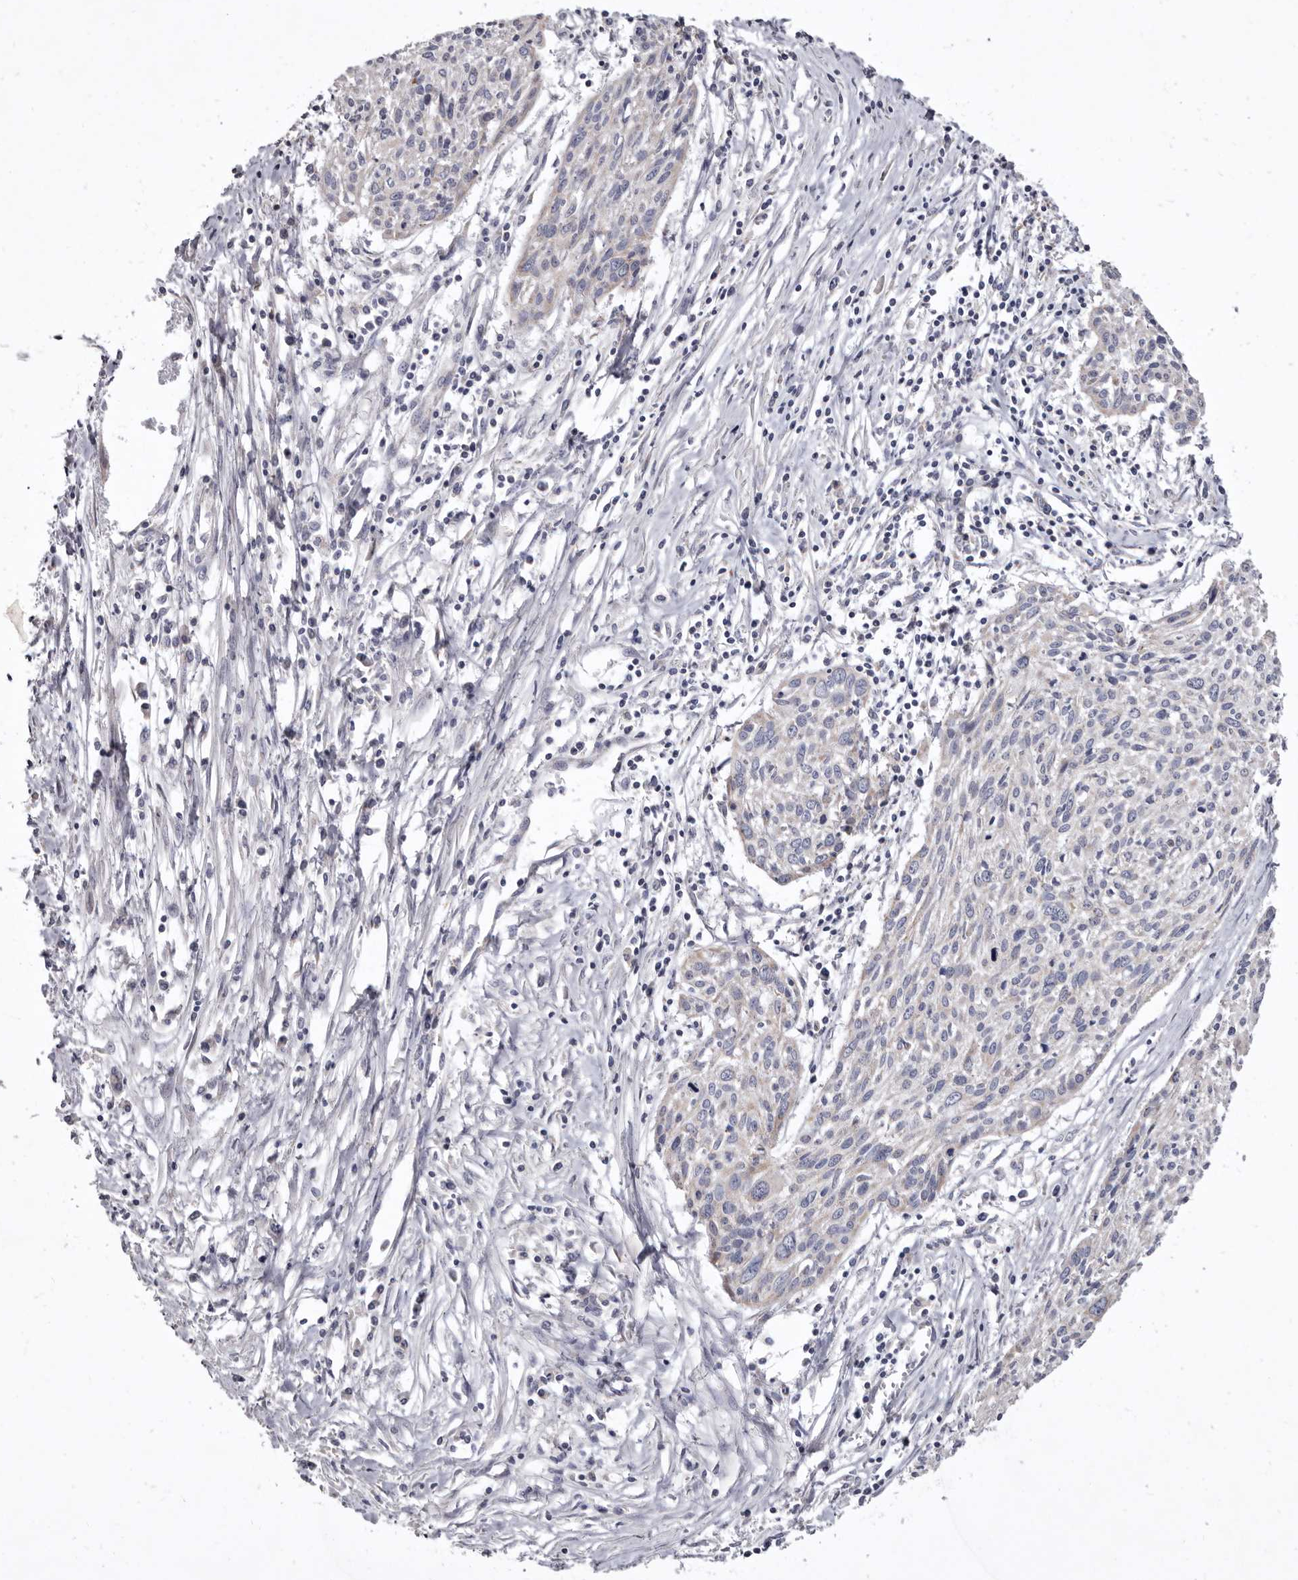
{"staining": {"intensity": "negative", "quantity": "none", "location": "none"}, "tissue": "cervical cancer", "cell_type": "Tumor cells", "image_type": "cancer", "snomed": [{"axis": "morphology", "description": "Squamous cell carcinoma, NOS"}, {"axis": "topography", "description": "Cervix"}], "caption": "Tumor cells show no significant protein positivity in cervical squamous cell carcinoma.", "gene": "CYP2E1", "patient": {"sex": "female", "age": 51}}